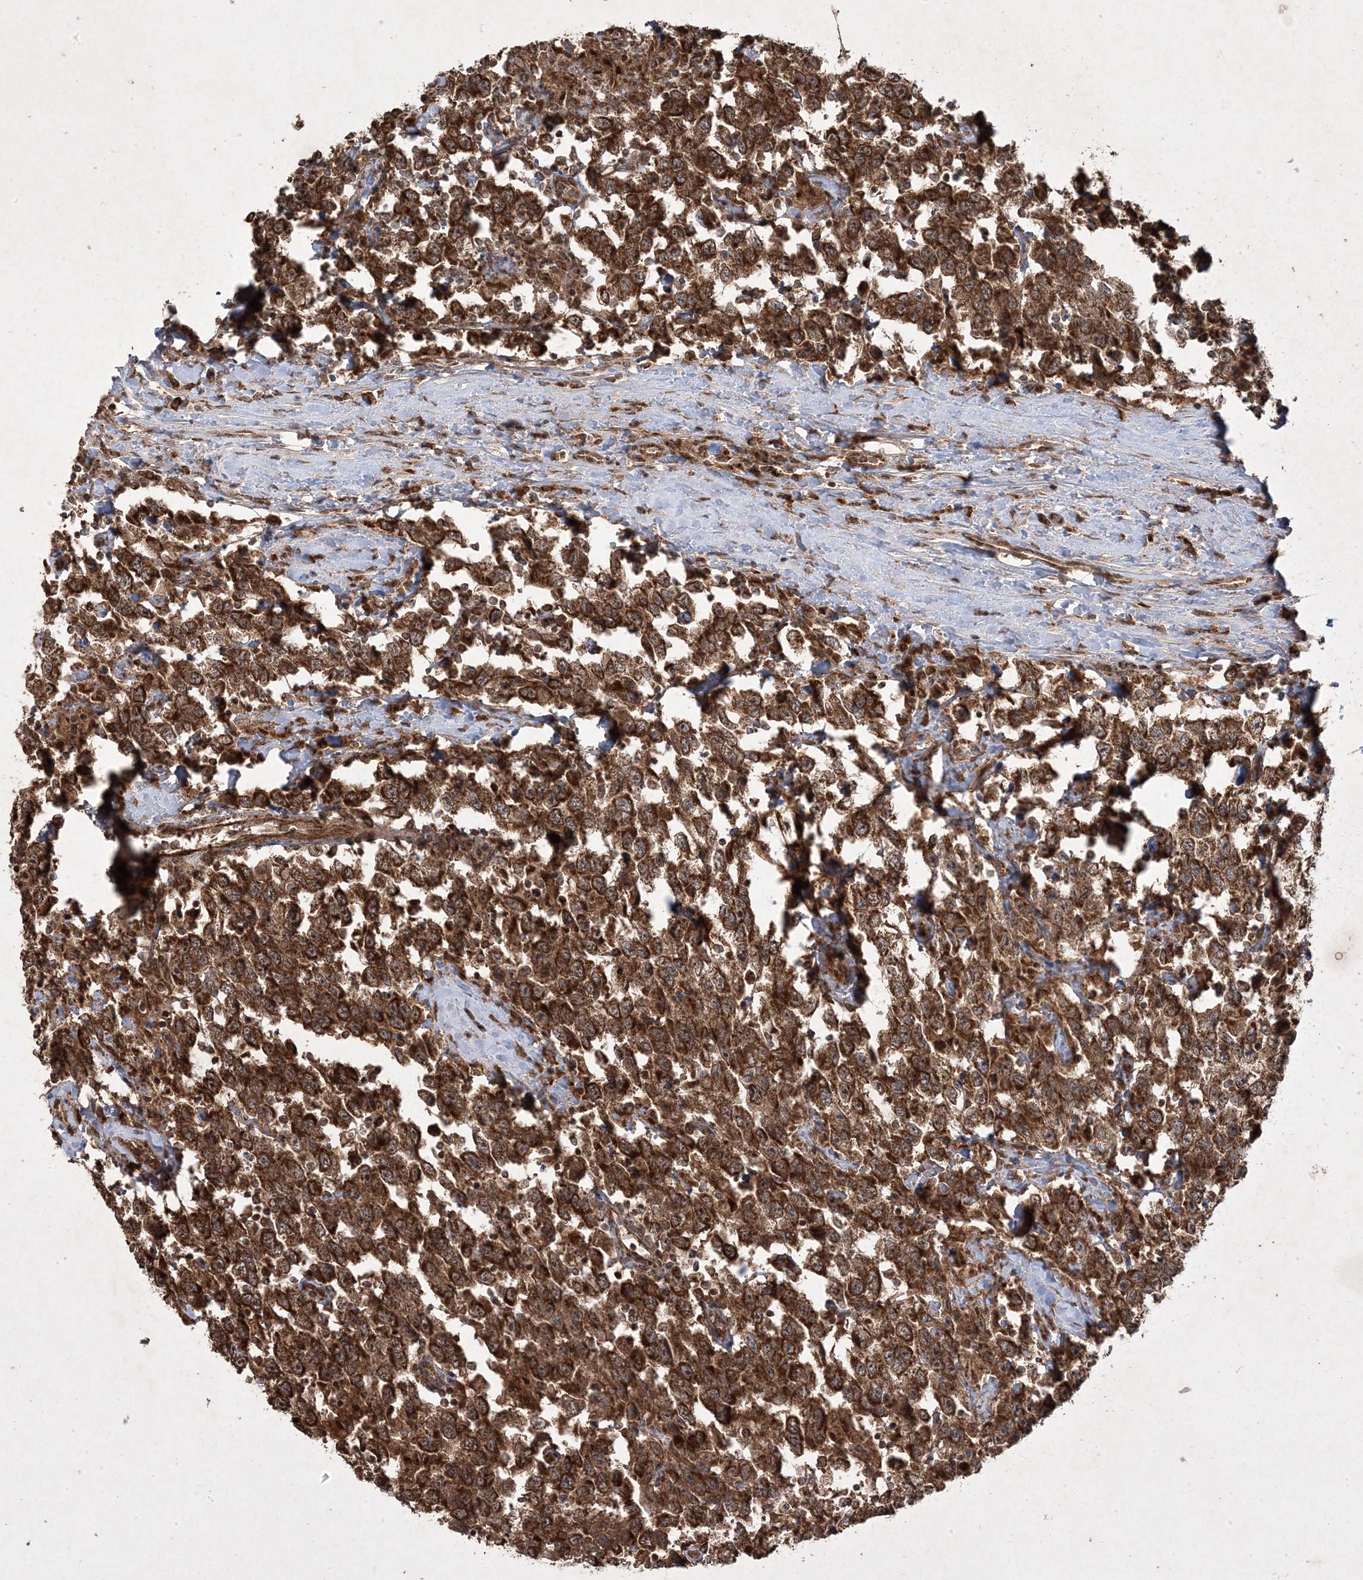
{"staining": {"intensity": "strong", "quantity": ">75%", "location": "cytoplasmic/membranous"}, "tissue": "testis cancer", "cell_type": "Tumor cells", "image_type": "cancer", "snomed": [{"axis": "morphology", "description": "Seminoma, NOS"}, {"axis": "topography", "description": "Testis"}], "caption": "An IHC histopathology image of neoplastic tissue is shown. Protein staining in brown labels strong cytoplasmic/membranous positivity in testis seminoma within tumor cells.", "gene": "PLEKHM2", "patient": {"sex": "male", "age": 41}}